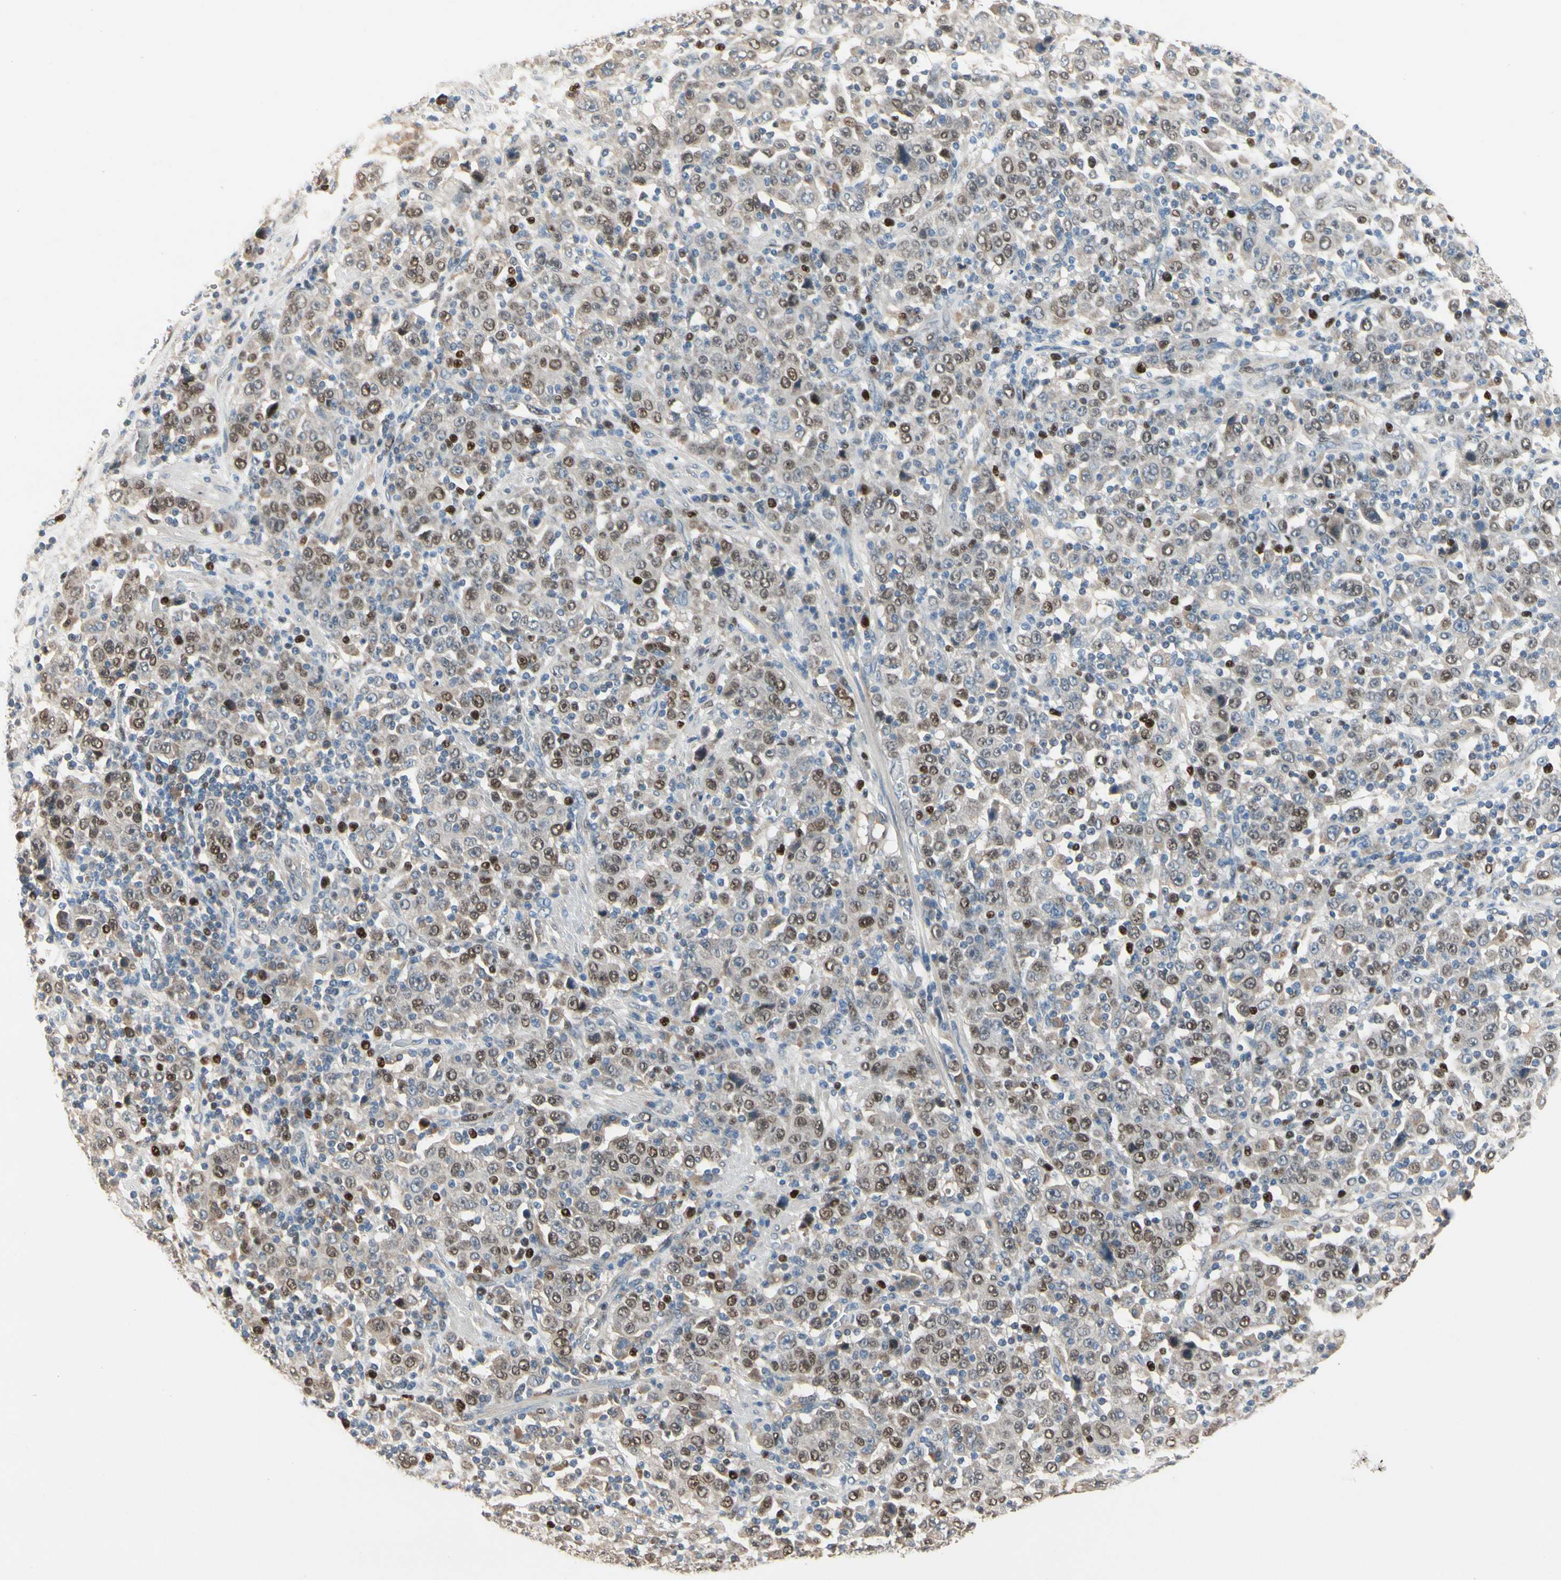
{"staining": {"intensity": "moderate", "quantity": "<25%", "location": "nuclear"}, "tissue": "stomach cancer", "cell_type": "Tumor cells", "image_type": "cancer", "snomed": [{"axis": "morphology", "description": "Normal tissue, NOS"}, {"axis": "morphology", "description": "Adenocarcinoma, NOS"}, {"axis": "topography", "description": "Stomach, upper"}, {"axis": "topography", "description": "Stomach"}], "caption": "Immunohistochemical staining of adenocarcinoma (stomach) reveals moderate nuclear protein staining in approximately <25% of tumor cells. (brown staining indicates protein expression, while blue staining denotes nuclei).", "gene": "ZKSCAN4", "patient": {"sex": "male", "age": 59}}